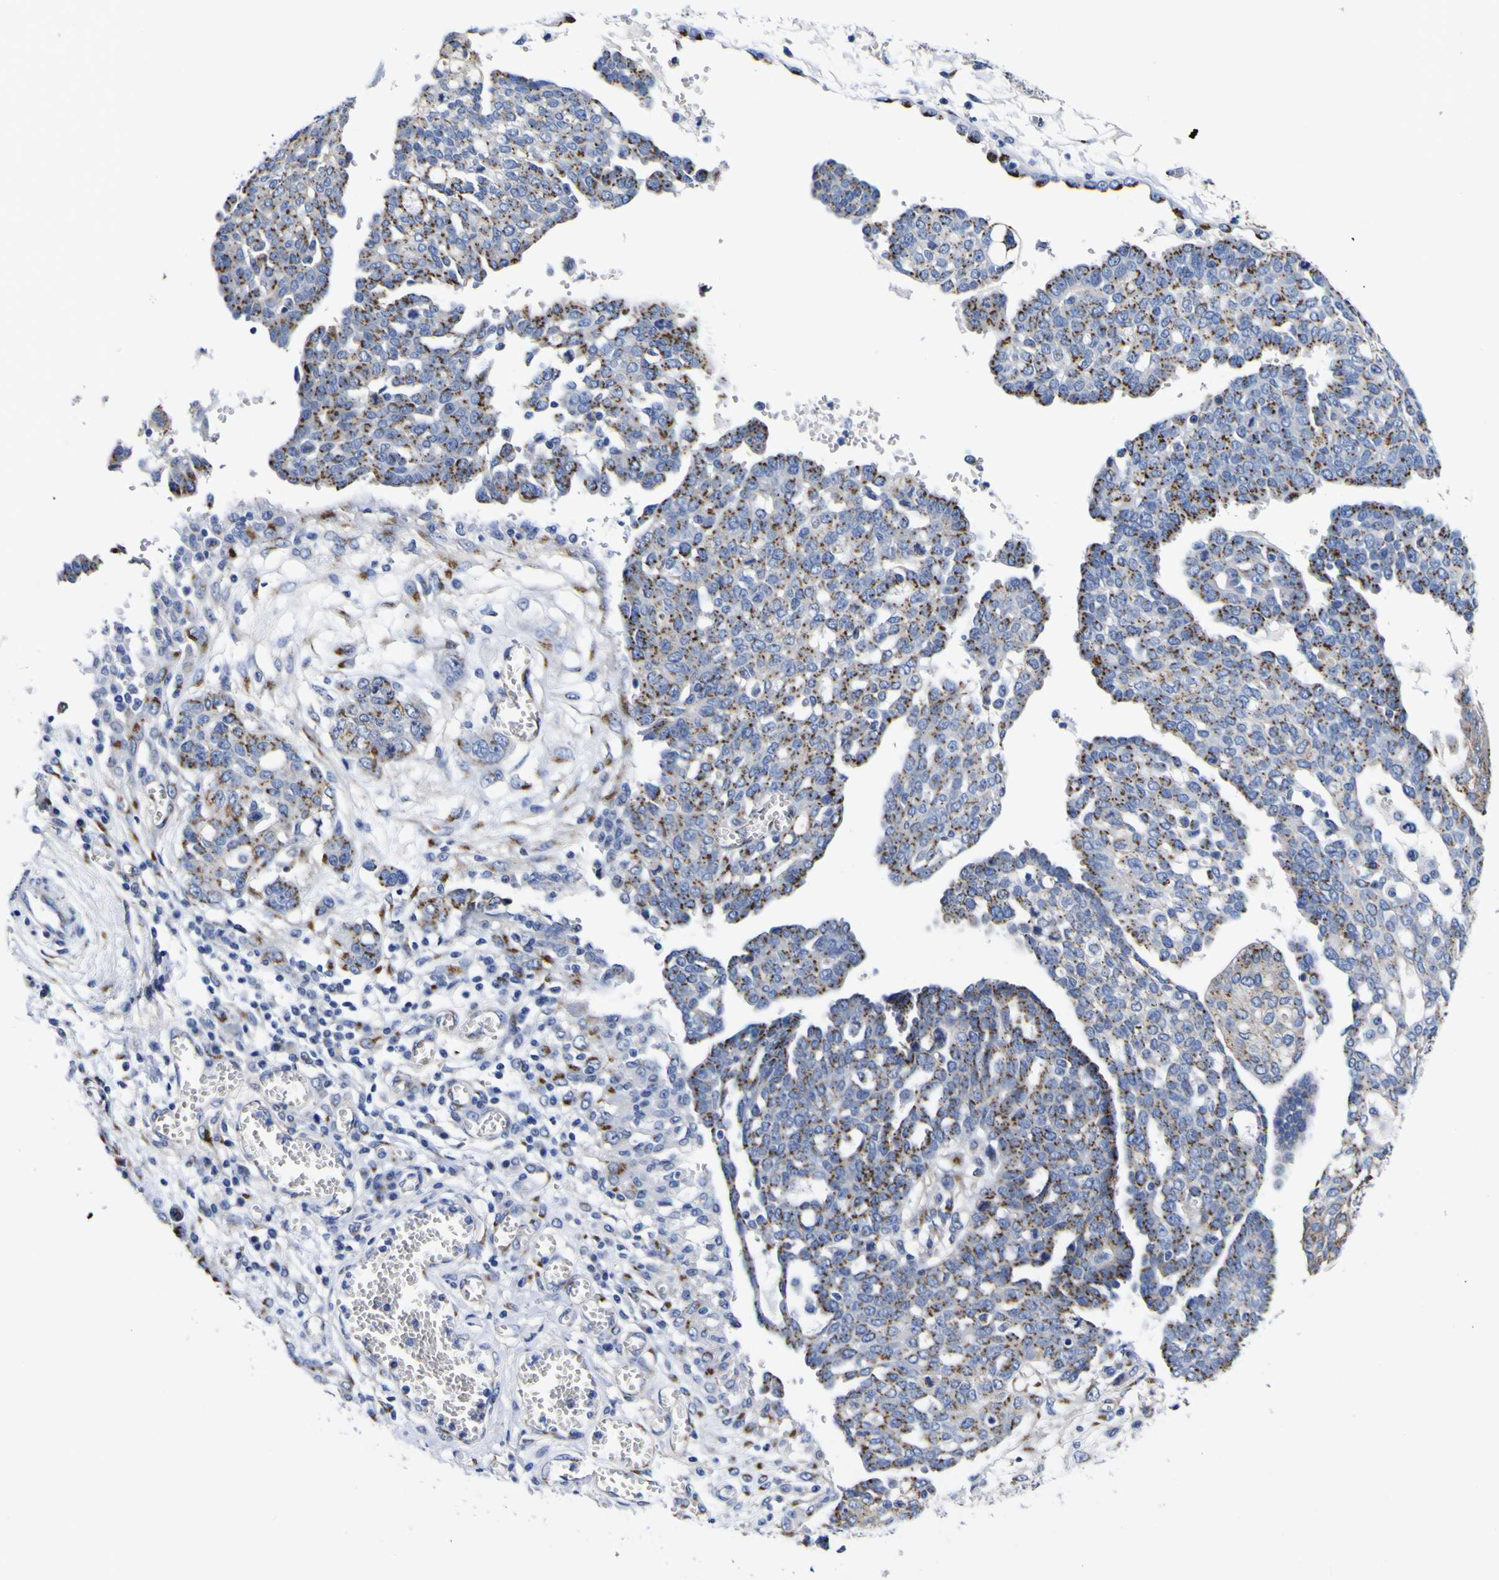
{"staining": {"intensity": "moderate", "quantity": ">75%", "location": "cytoplasmic/membranous"}, "tissue": "ovarian cancer", "cell_type": "Tumor cells", "image_type": "cancer", "snomed": [{"axis": "morphology", "description": "Cystadenocarcinoma, serous, NOS"}, {"axis": "topography", "description": "Soft tissue"}, {"axis": "topography", "description": "Ovary"}], "caption": "This is a micrograph of immunohistochemistry (IHC) staining of ovarian serous cystadenocarcinoma, which shows moderate staining in the cytoplasmic/membranous of tumor cells.", "gene": "GOLM1", "patient": {"sex": "female", "age": 57}}